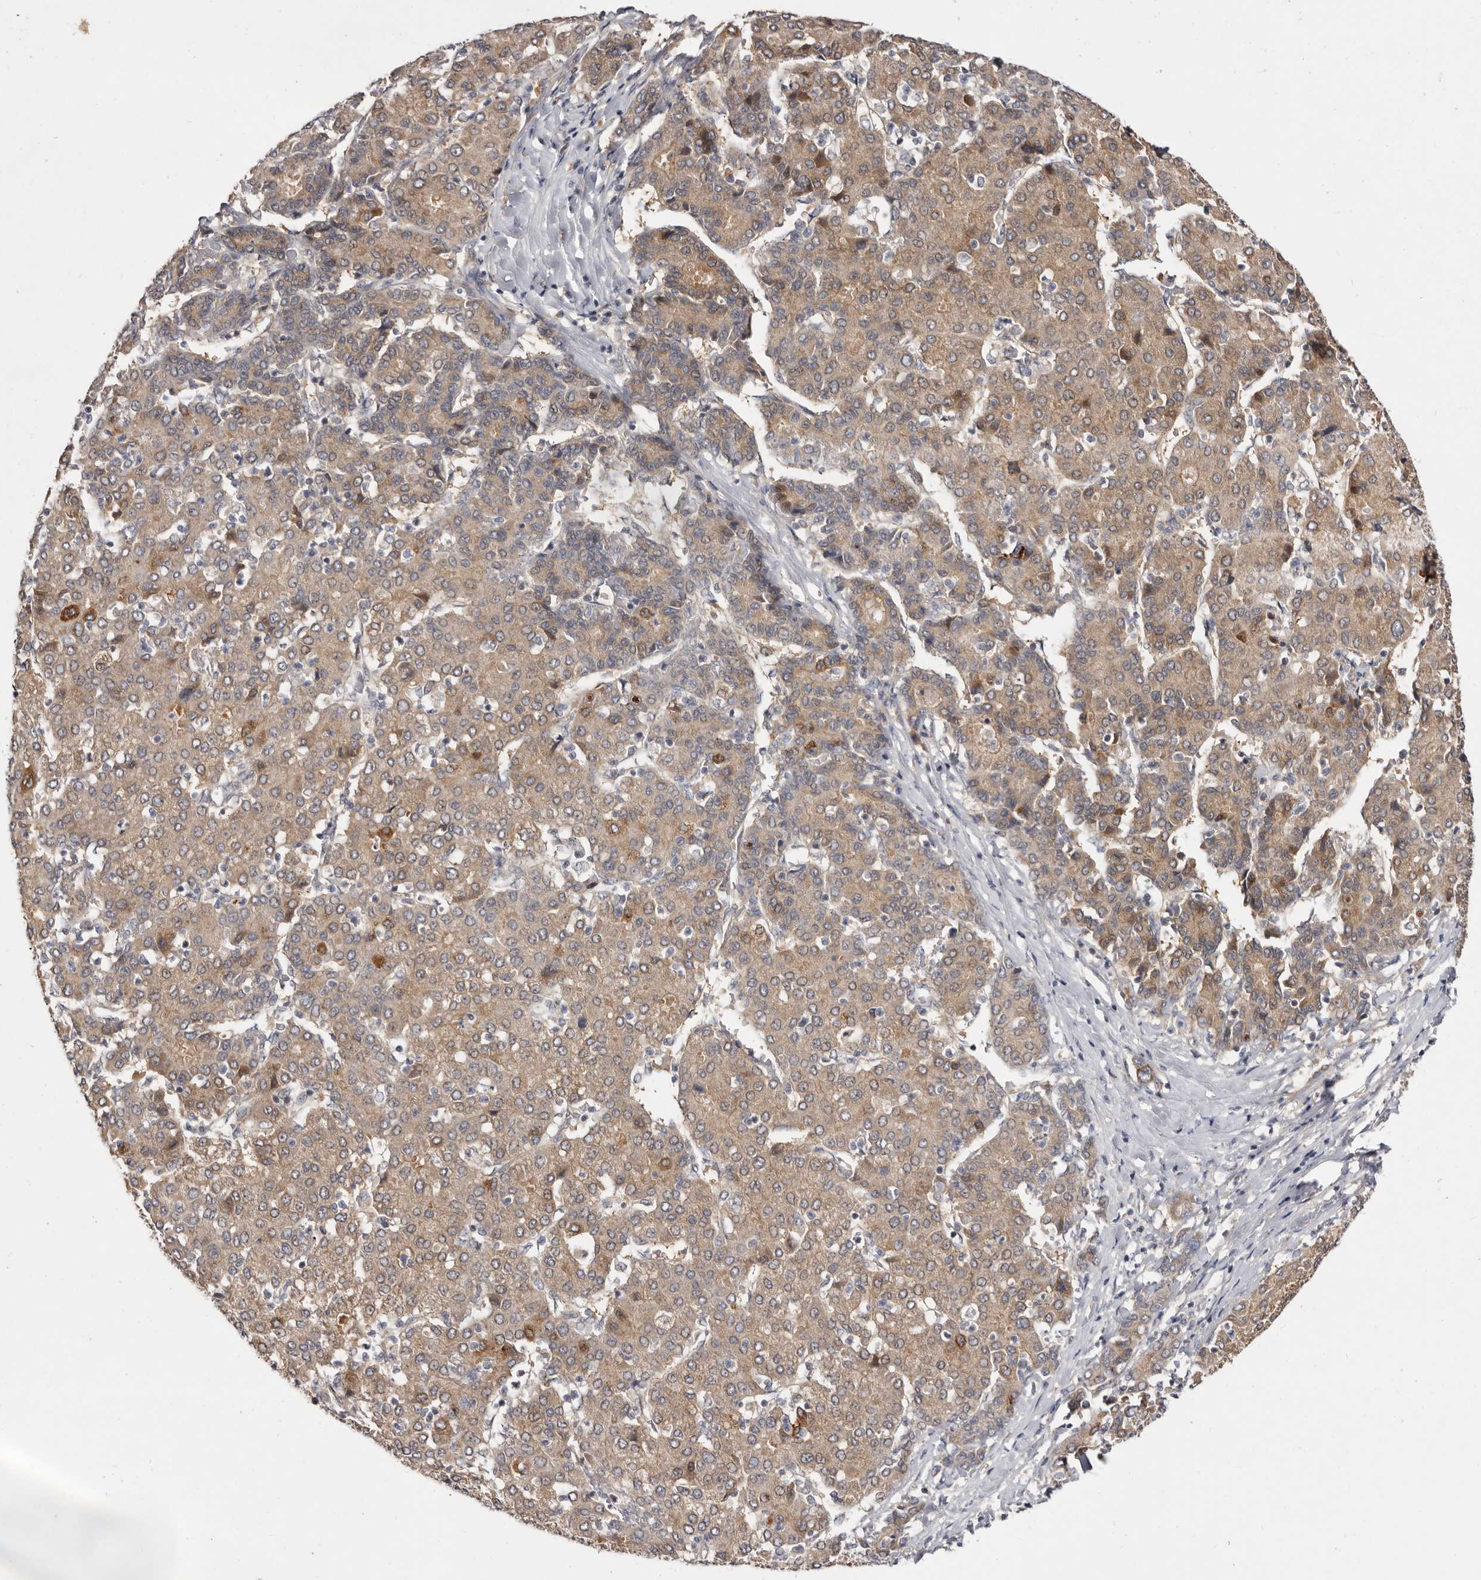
{"staining": {"intensity": "weak", "quantity": ">75%", "location": "cytoplasmic/membranous"}, "tissue": "liver cancer", "cell_type": "Tumor cells", "image_type": "cancer", "snomed": [{"axis": "morphology", "description": "Carcinoma, Hepatocellular, NOS"}, {"axis": "topography", "description": "Liver"}], "caption": "Human hepatocellular carcinoma (liver) stained with a brown dye demonstrates weak cytoplasmic/membranous positive positivity in about >75% of tumor cells.", "gene": "INAVA", "patient": {"sex": "male", "age": 65}}